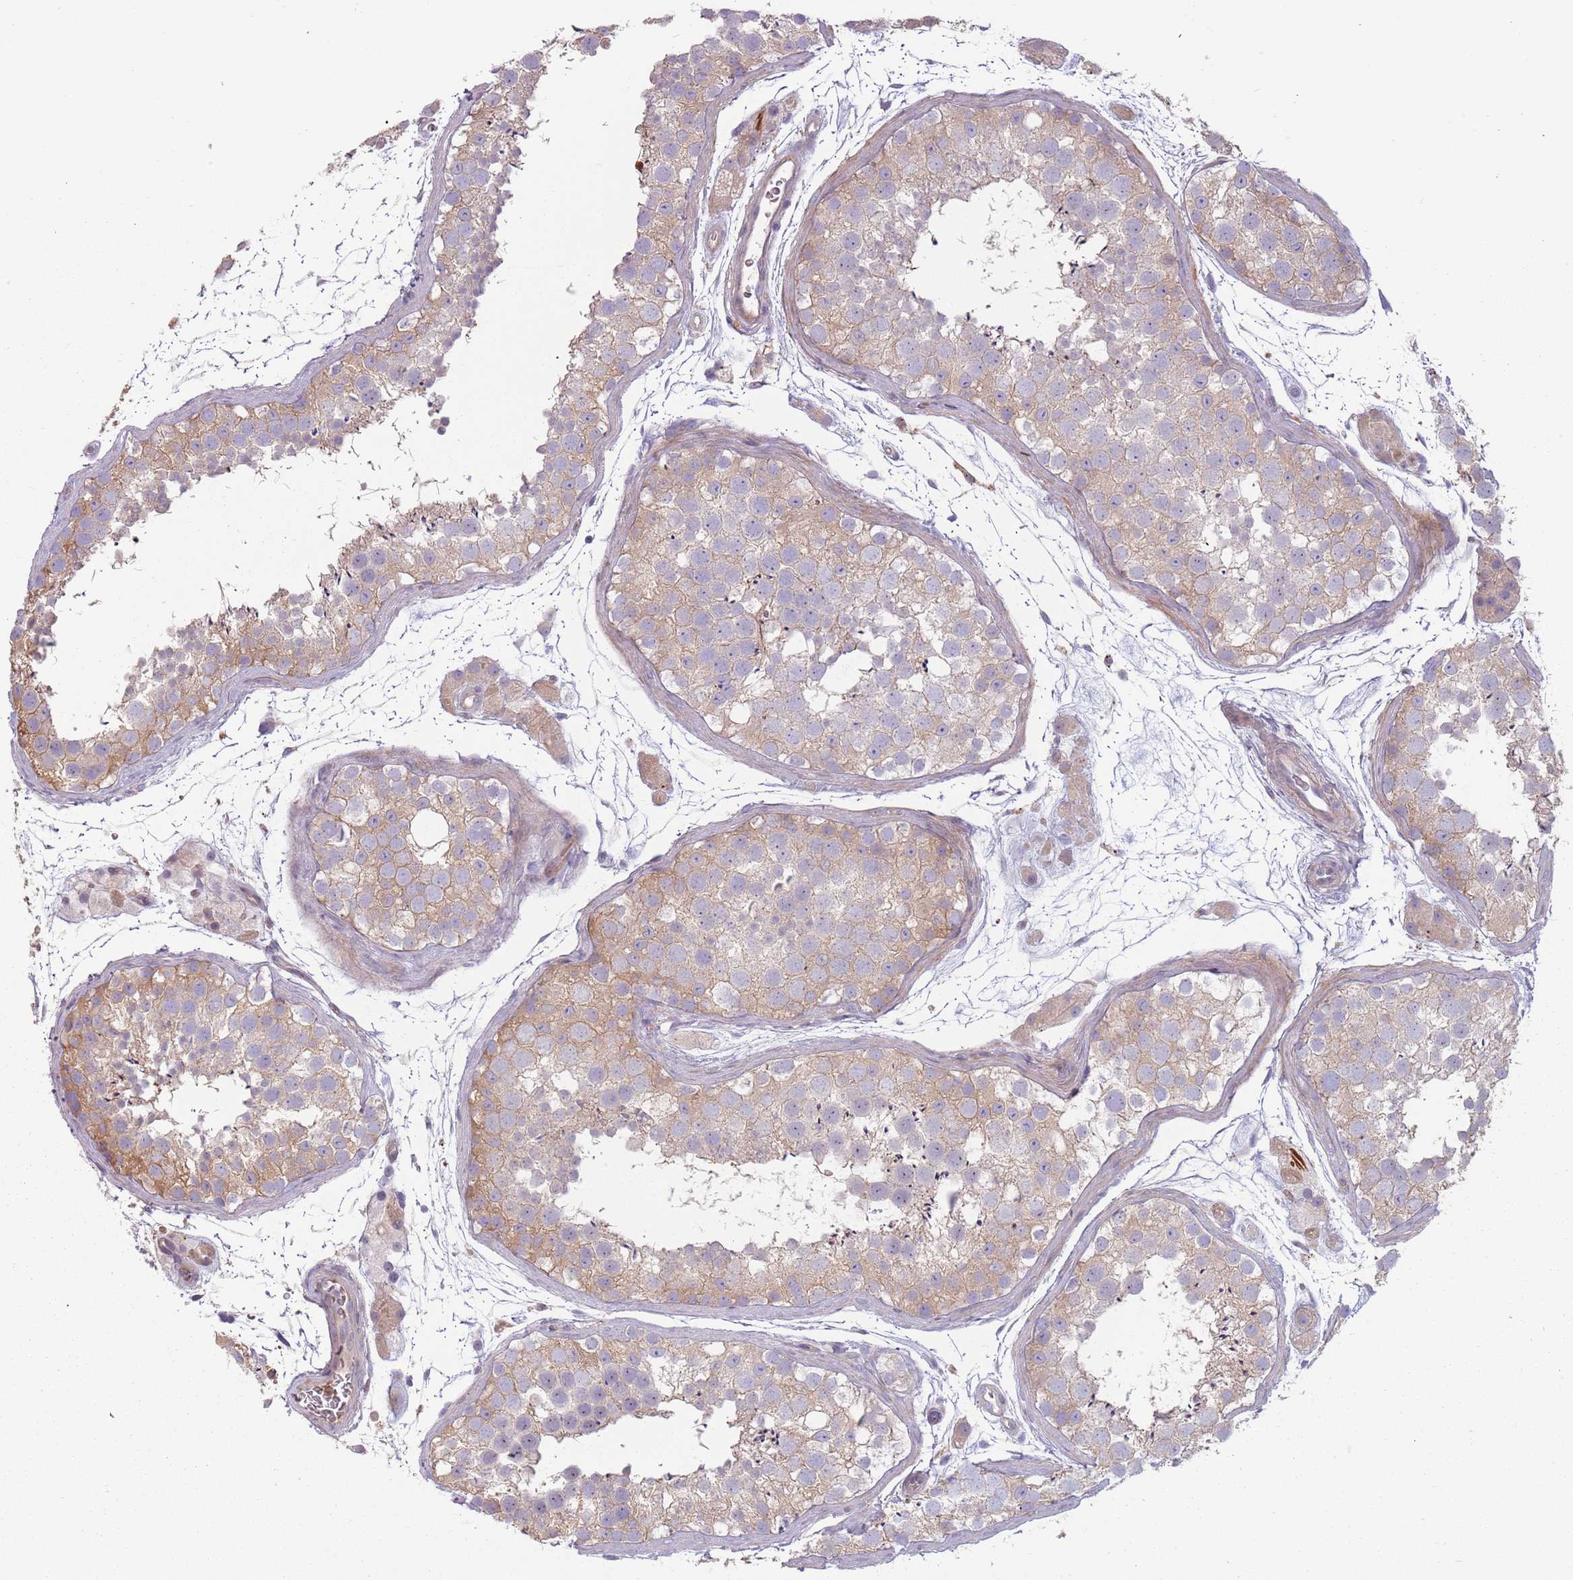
{"staining": {"intensity": "weak", "quantity": "25%-75%", "location": "cytoplasmic/membranous"}, "tissue": "testis", "cell_type": "Cells in seminiferous ducts", "image_type": "normal", "snomed": [{"axis": "morphology", "description": "Normal tissue, NOS"}, {"axis": "topography", "description": "Testis"}], "caption": "A histopathology image of testis stained for a protein demonstrates weak cytoplasmic/membranous brown staining in cells in seminiferous ducts. (DAB (3,3'-diaminobenzidine) IHC with brightfield microscopy, high magnification).", "gene": "NADK", "patient": {"sex": "male", "age": 41}}